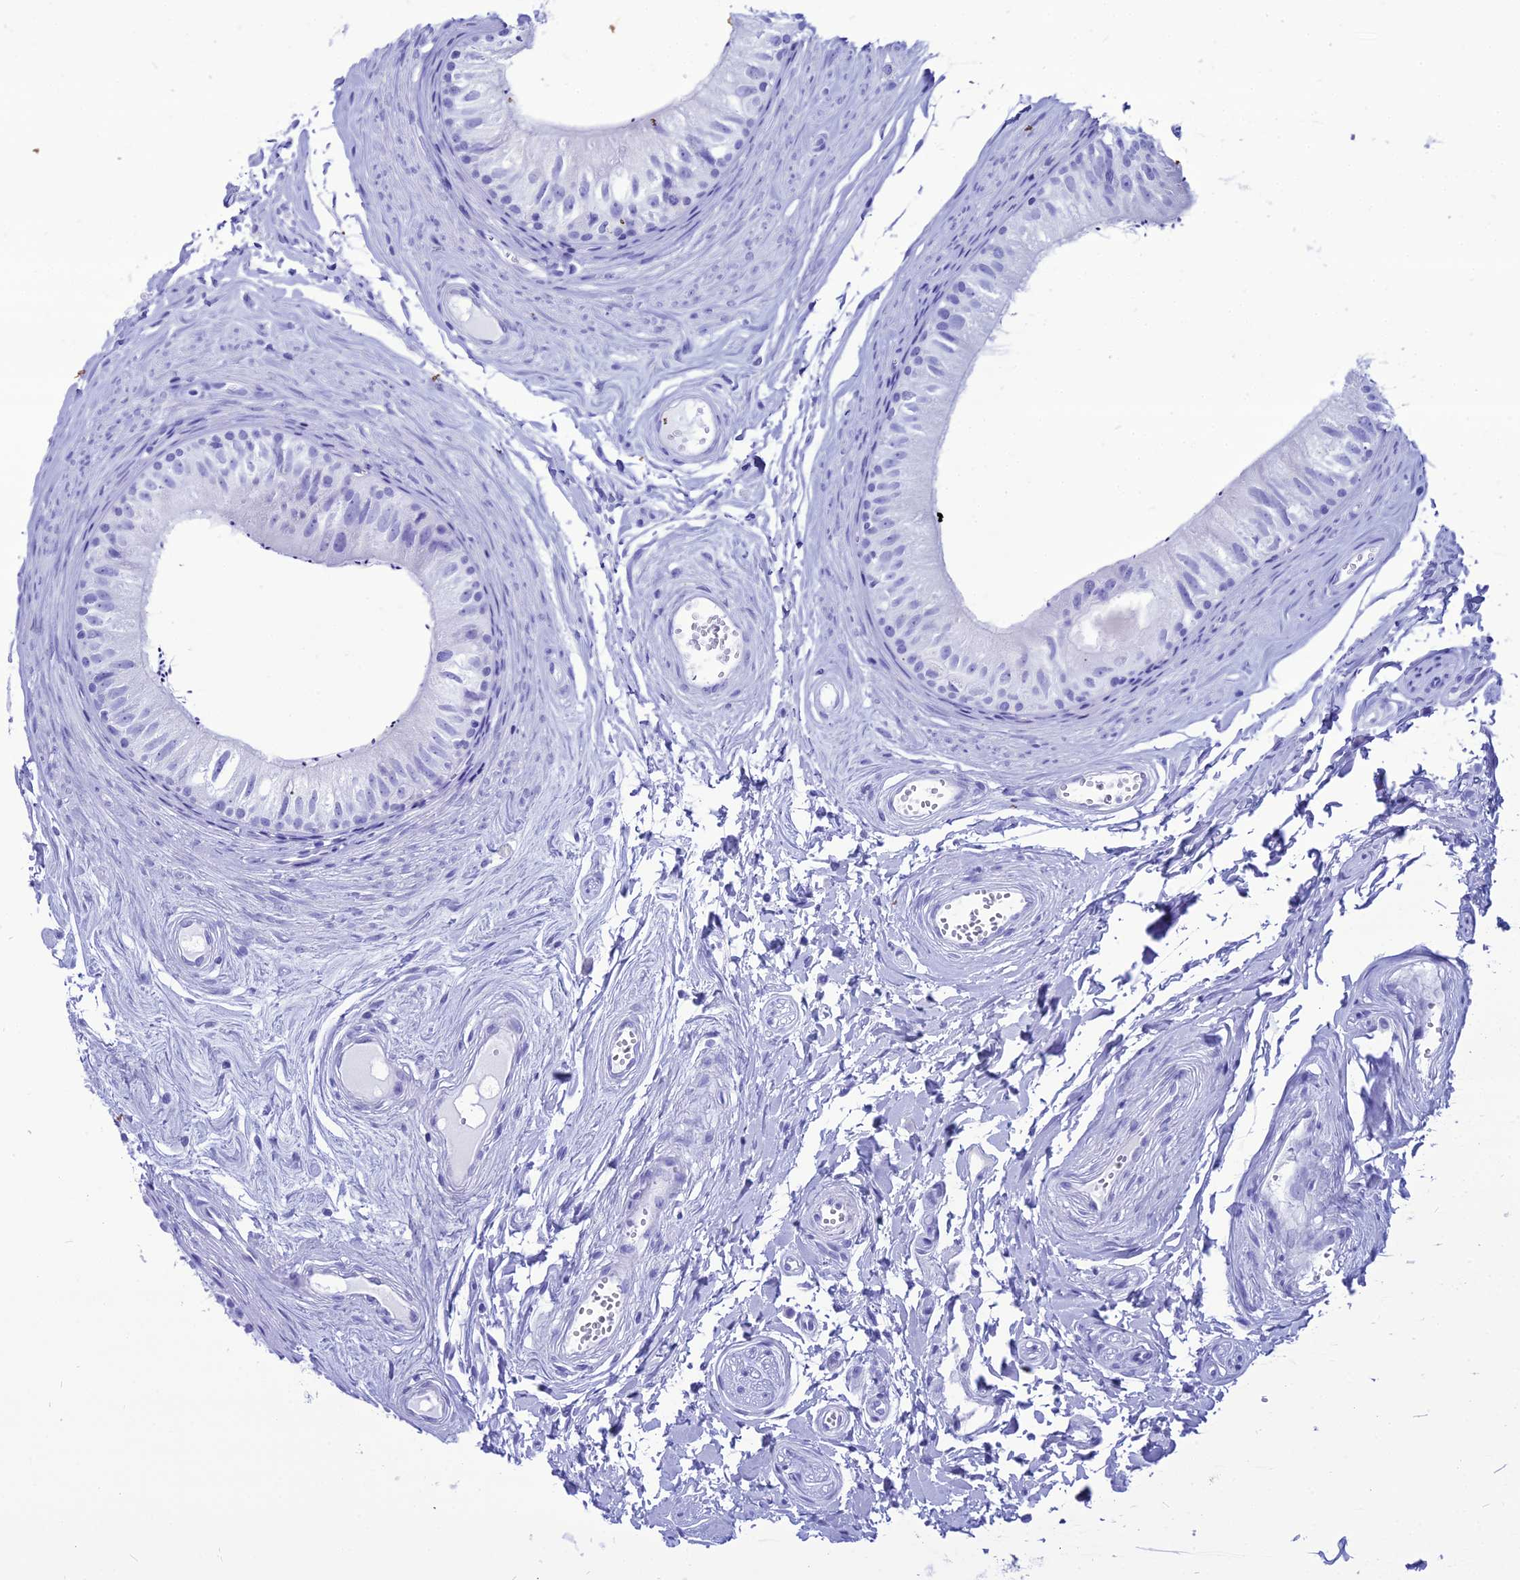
{"staining": {"intensity": "negative", "quantity": "none", "location": "none"}, "tissue": "epididymis", "cell_type": "Glandular cells", "image_type": "normal", "snomed": [{"axis": "morphology", "description": "Normal tissue, NOS"}, {"axis": "topography", "description": "Epididymis"}], "caption": "Immunohistochemical staining of benign epididymis shows no significant positivity in glandular cells.", "gene": "PNMA5", "patient": {"sex": "male", "age": 56}}